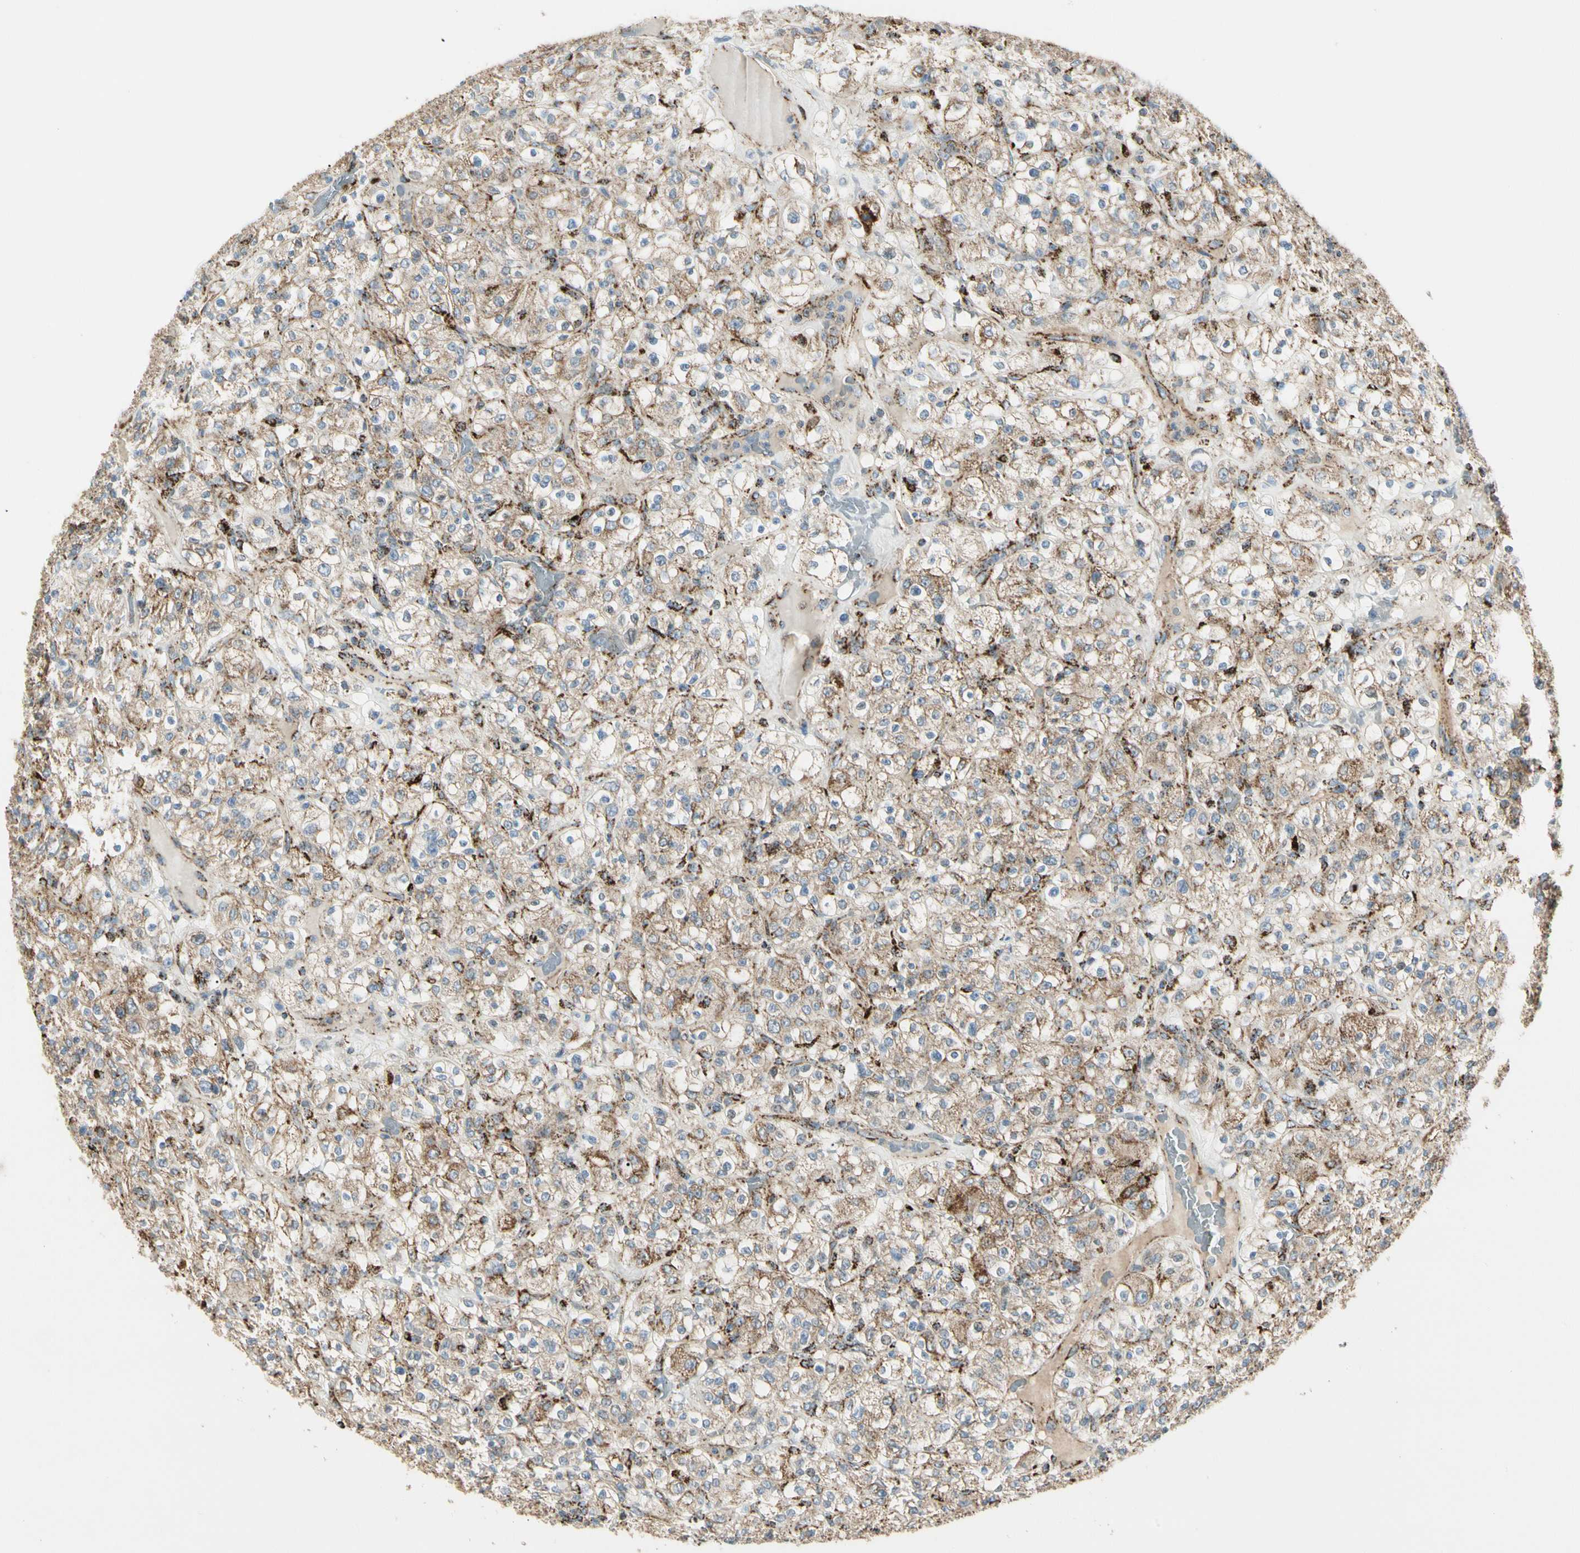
{"staining": {"intensity": "moderate", "quantity": ">75%", "location": "cytoplasmic/membranous"}, "tissue": "renal cancer", "cell_type": "Tumor cells", "image_type": "cancer", "snomed": [{"axis": "morphology", "description": "Normal tissue, NOS"}, {"axis": "morphology", "description": "Adenocarcinoma, NOS"}, {"axis": "topography", "description": "Kidney"}], "caption": "Renal cancer stained with DAB IHC shows medium levels of moderate cytoplasmic/membranous expression in about >75% of tumor cells.", "gene": "ME2", "patient": {"sex": "female", "age": 72}}